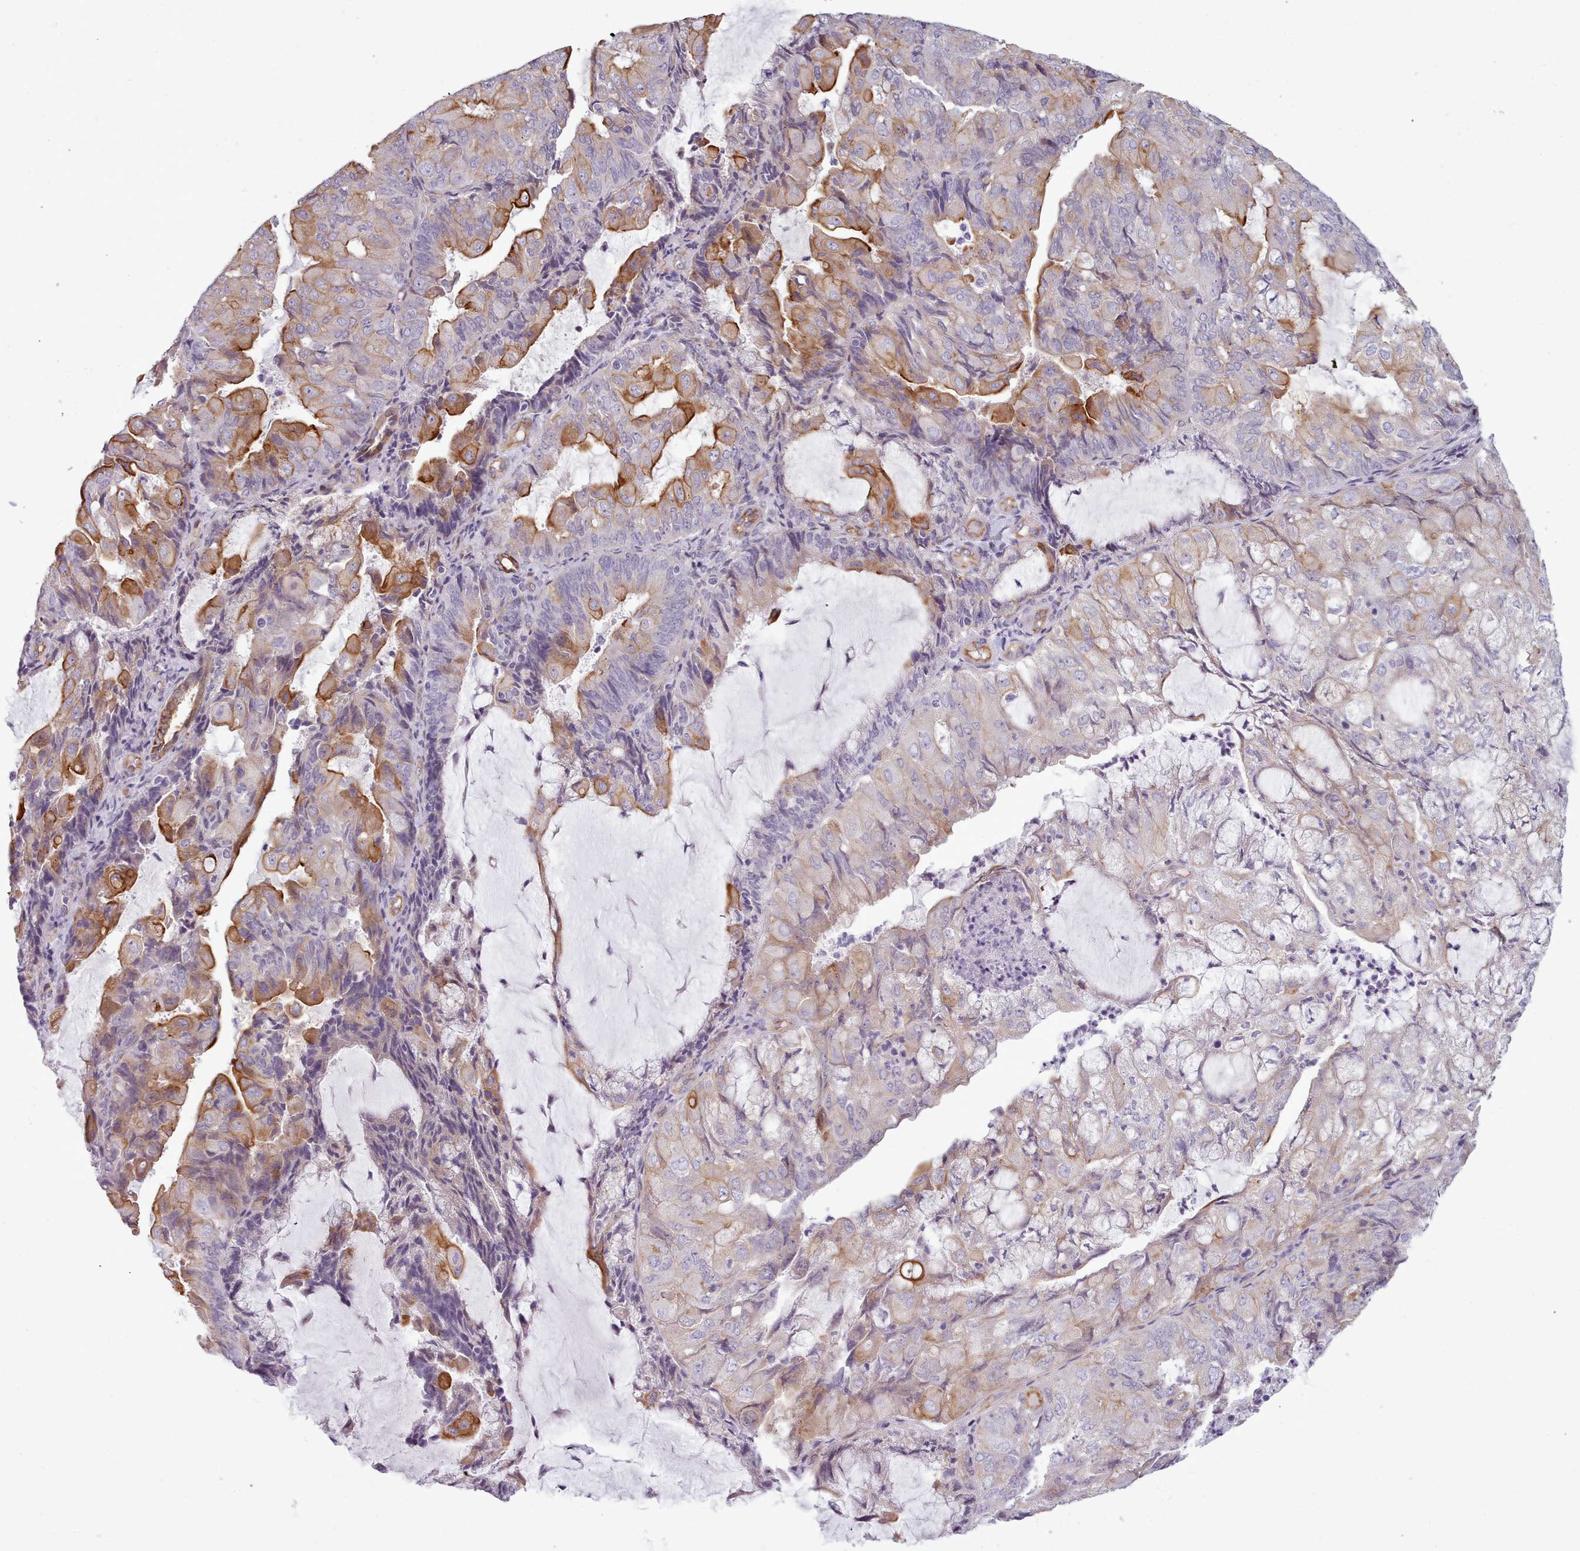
{"staining": {"intensity": "moderate", "quantity": "25%-75%", "location": "cytoplasmic/membranous"}, "tissue": "endometrial cancer", "cell_type": "Tumor cells", "image_type": "cancer", "snomed": [{"axis": "morphology", "description": "Adenocarcinoma, NOS"}, {"axis": "topography", "description": "Endometrium"}], "caption": "Adenocarcinoma (endometrial) was stained to show a protein in brown. There is medium levels of moderate cytoplasmic/membranous staining in approximately 25%-75% of tumor cells.", "gene": "PLD4", "patient": {"sex": "female", "age": 81}}